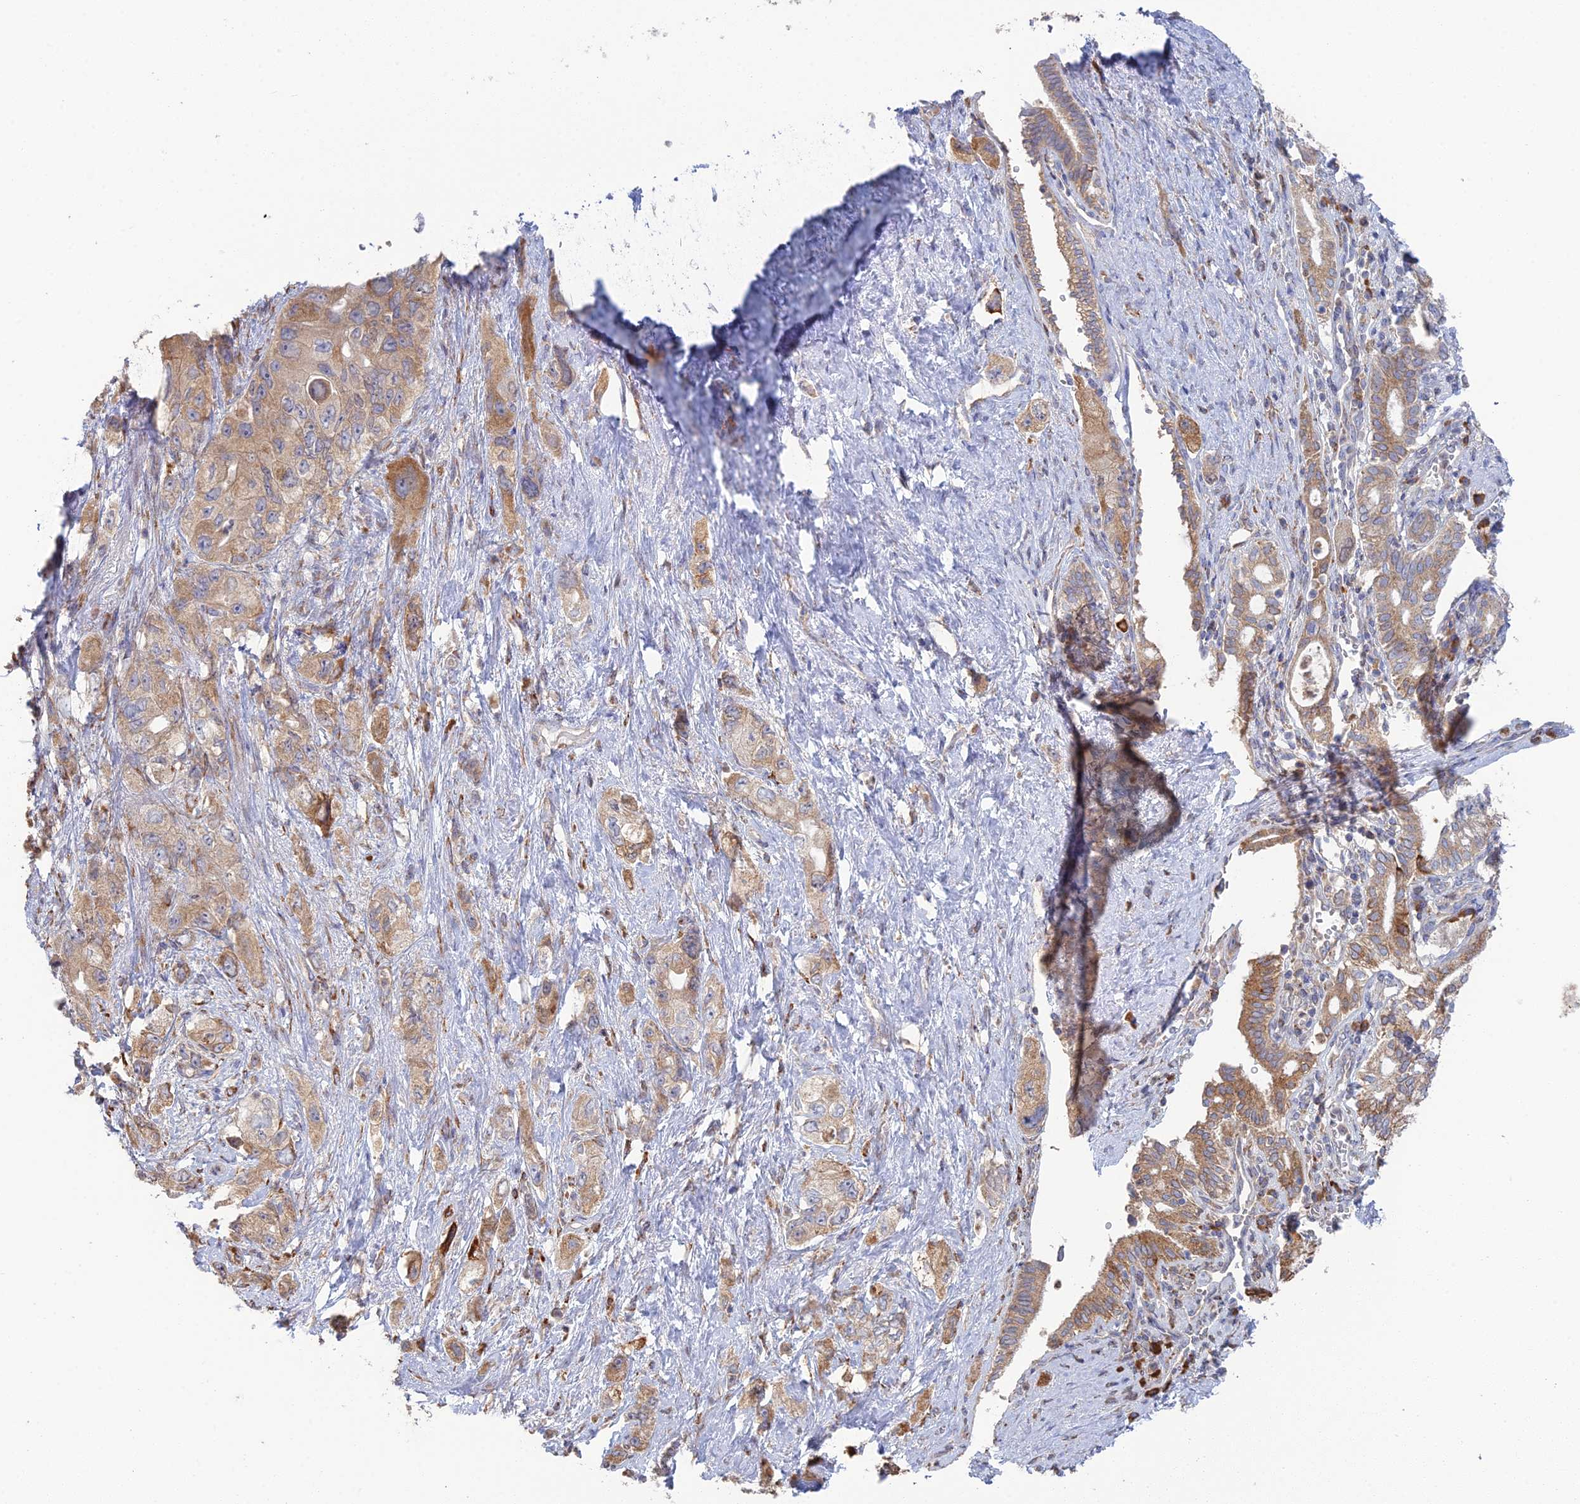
{"staining": {"intensity": "moderate", "quantity": "25%-75%", "location": "cytoplasmic/membranous"}, "tissue": "pancreatic cancer", "cell_type": "Tumor cells", "image_type": "cancer", "snomed": [{"axis": "morphology", "description": "Adenocarcinoma, NOS"}, {"axis": "topography", "description": "Pancreas"}], "caption": "IHC (DAB (3,3'-diaminobenzidine)) staining of pancreatic cancer demonstrates moderate cytoplasmic/membranous protein expression in about 25%-75% of tumor cells.", "gene": "TRAPPC6A", "patient": {"sex": "female", "age": 73}}